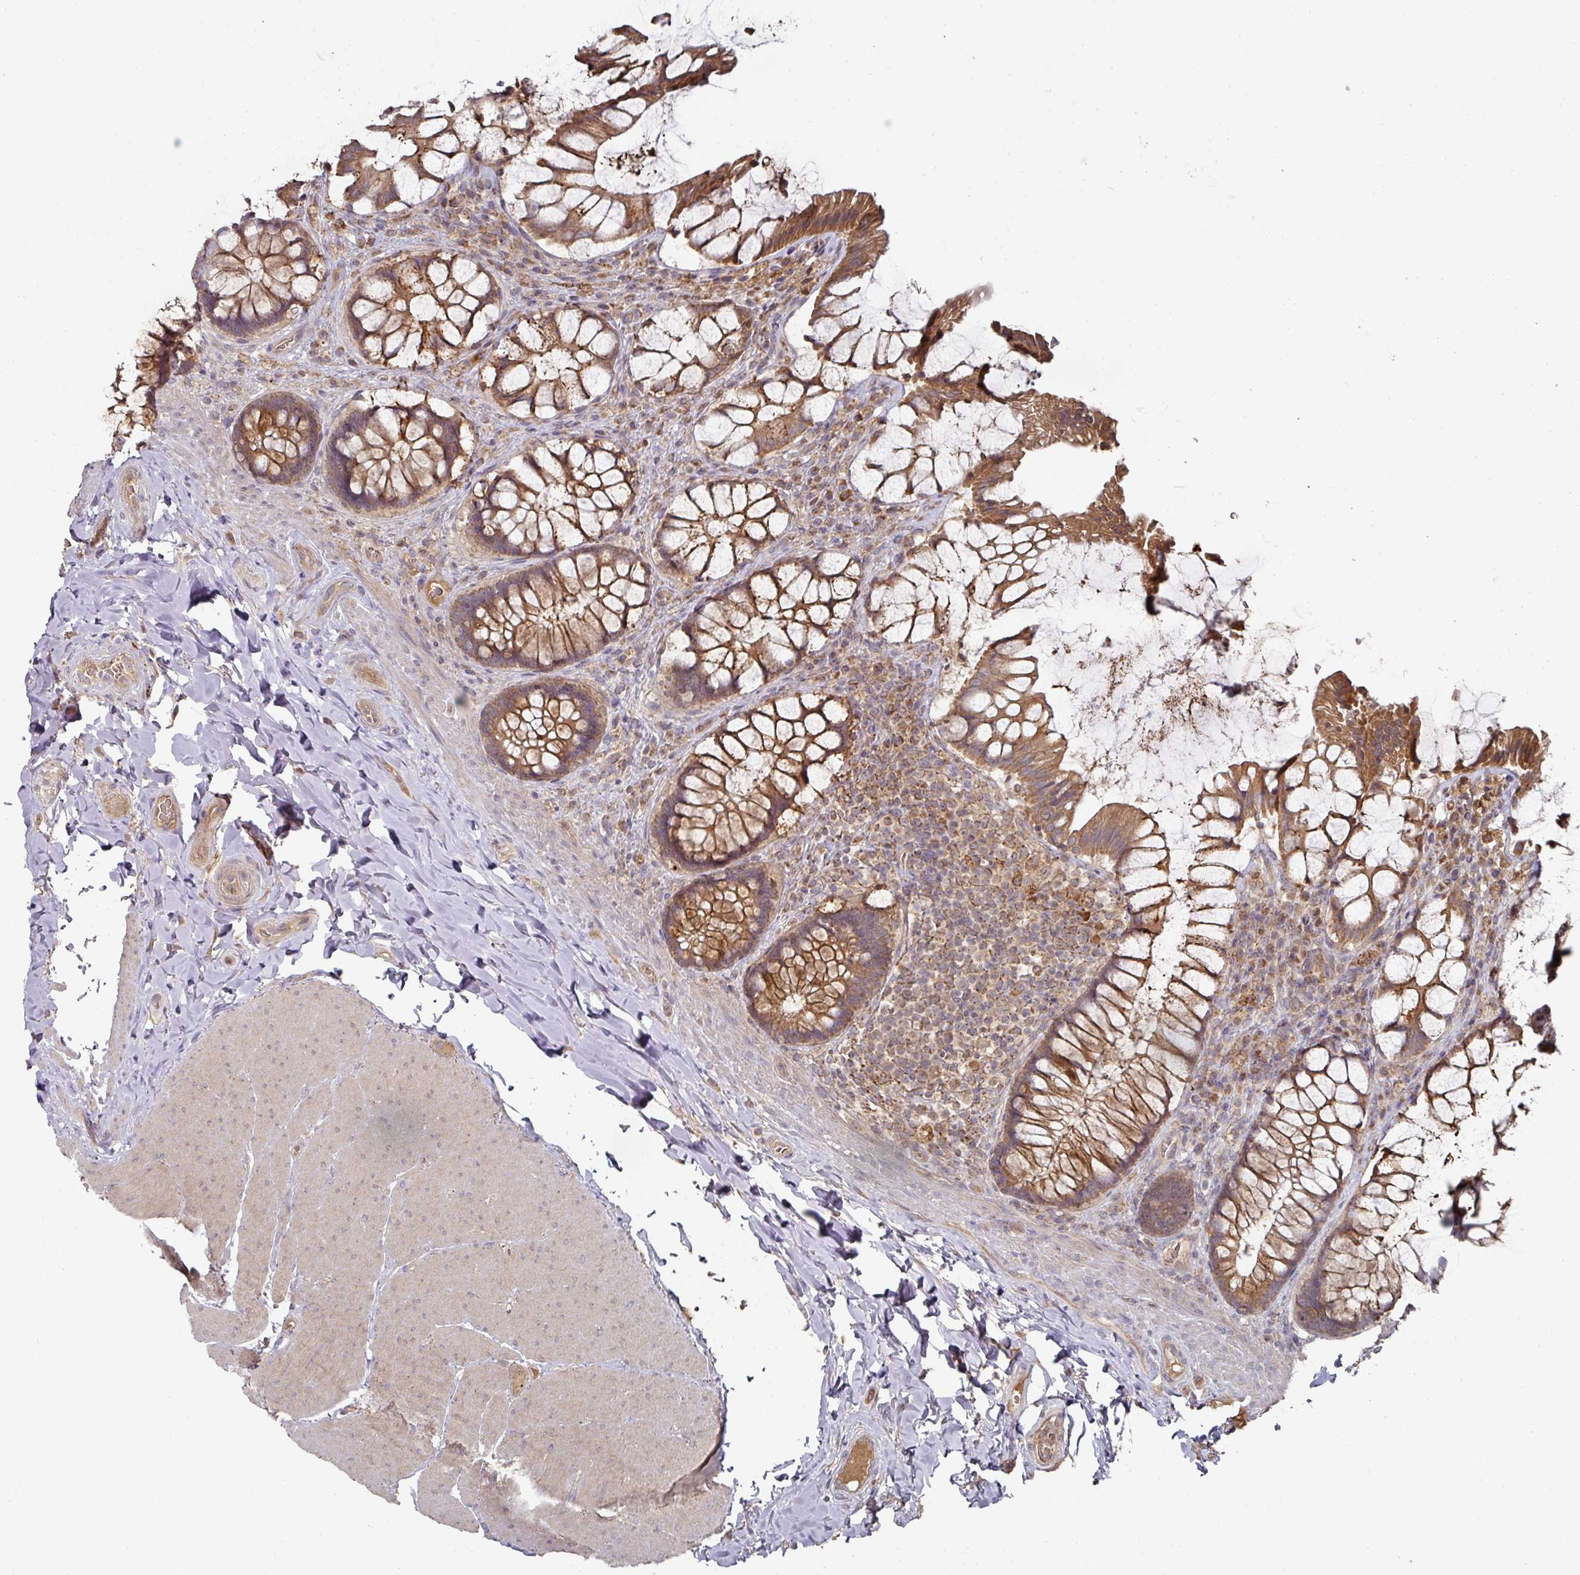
{"staining": {"intensity": "moderate", "quantity": ">75%", "location": "cytoplasmic/membranous"}, "tissue": "rectum", "cell_type": "Glandular cells", "image_type": "normal", "snomed": [{"axis": "morphology", "description": "Normal tissue, NOS"}, {"axis": "topography", "description": "Rectum"}], "caption": "Glandular cells reveal moderate cytoplasmic/membranous expression in about >75% of cells in unremarkable rectum. (Brightfield microscopy of DAB IHC at high magnification).", "gene": "DNAJC7", "patient": {"sex": "female", "age": 58}}